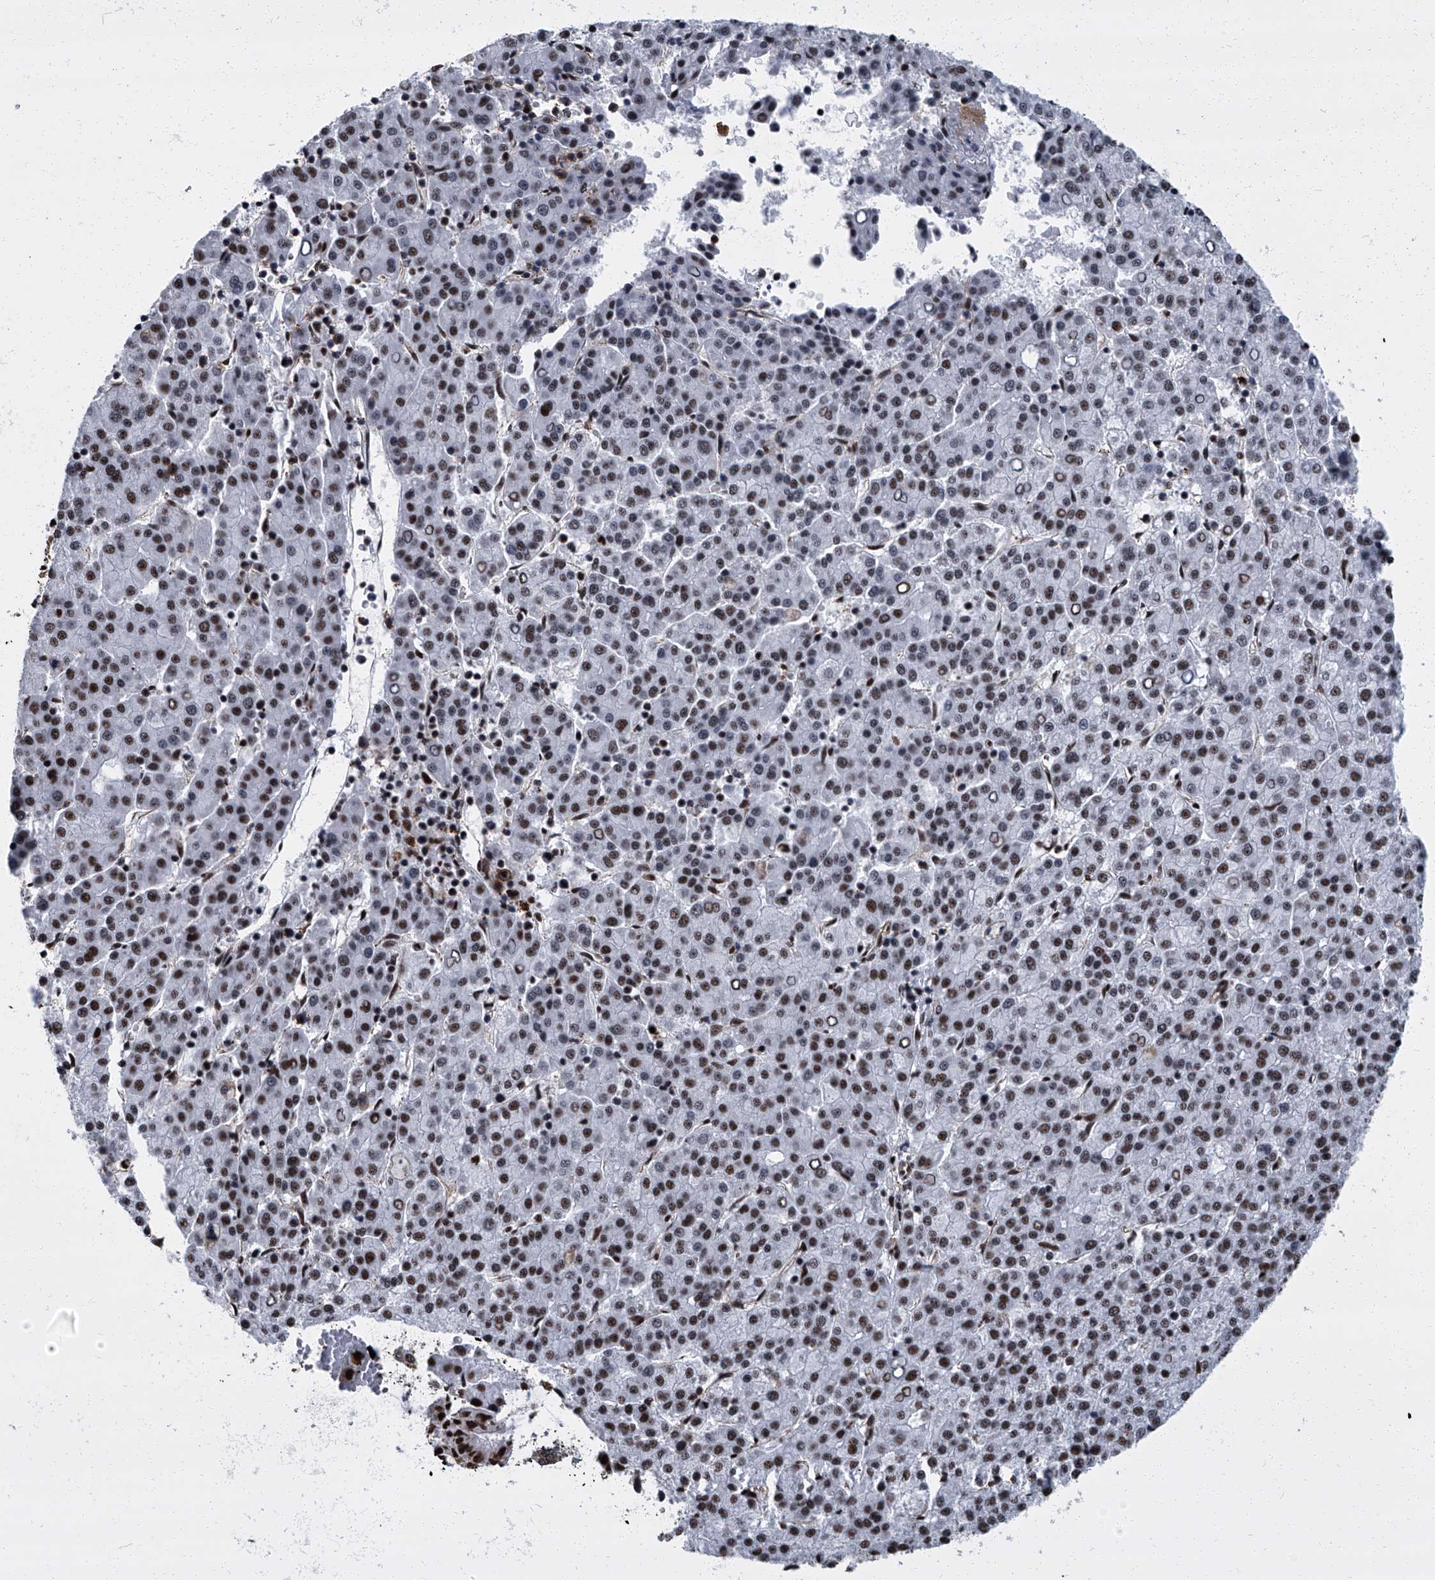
{"staining": {"intensity": "strong", "quantity": "25%-75%", "location": "nuclear"}, "tissue": "liver cancer", "cell_type": "Tumor cells", "image_type": "cancer", "snomed": [{"axis": "morphology", "description": "Carcinoma, Hepatocellular, NOS"}, {"axis": "topography", "description": "Liver"}], "caption": "Approximately 25%-75% of tumor cells in liver hepatocellular carcinoma demonstrate strong nuclear protein expression as visualized by brown immunohistochemical staining.", "gene": "ZNF518B", "patient": {"sex": "female", "age": 58}}